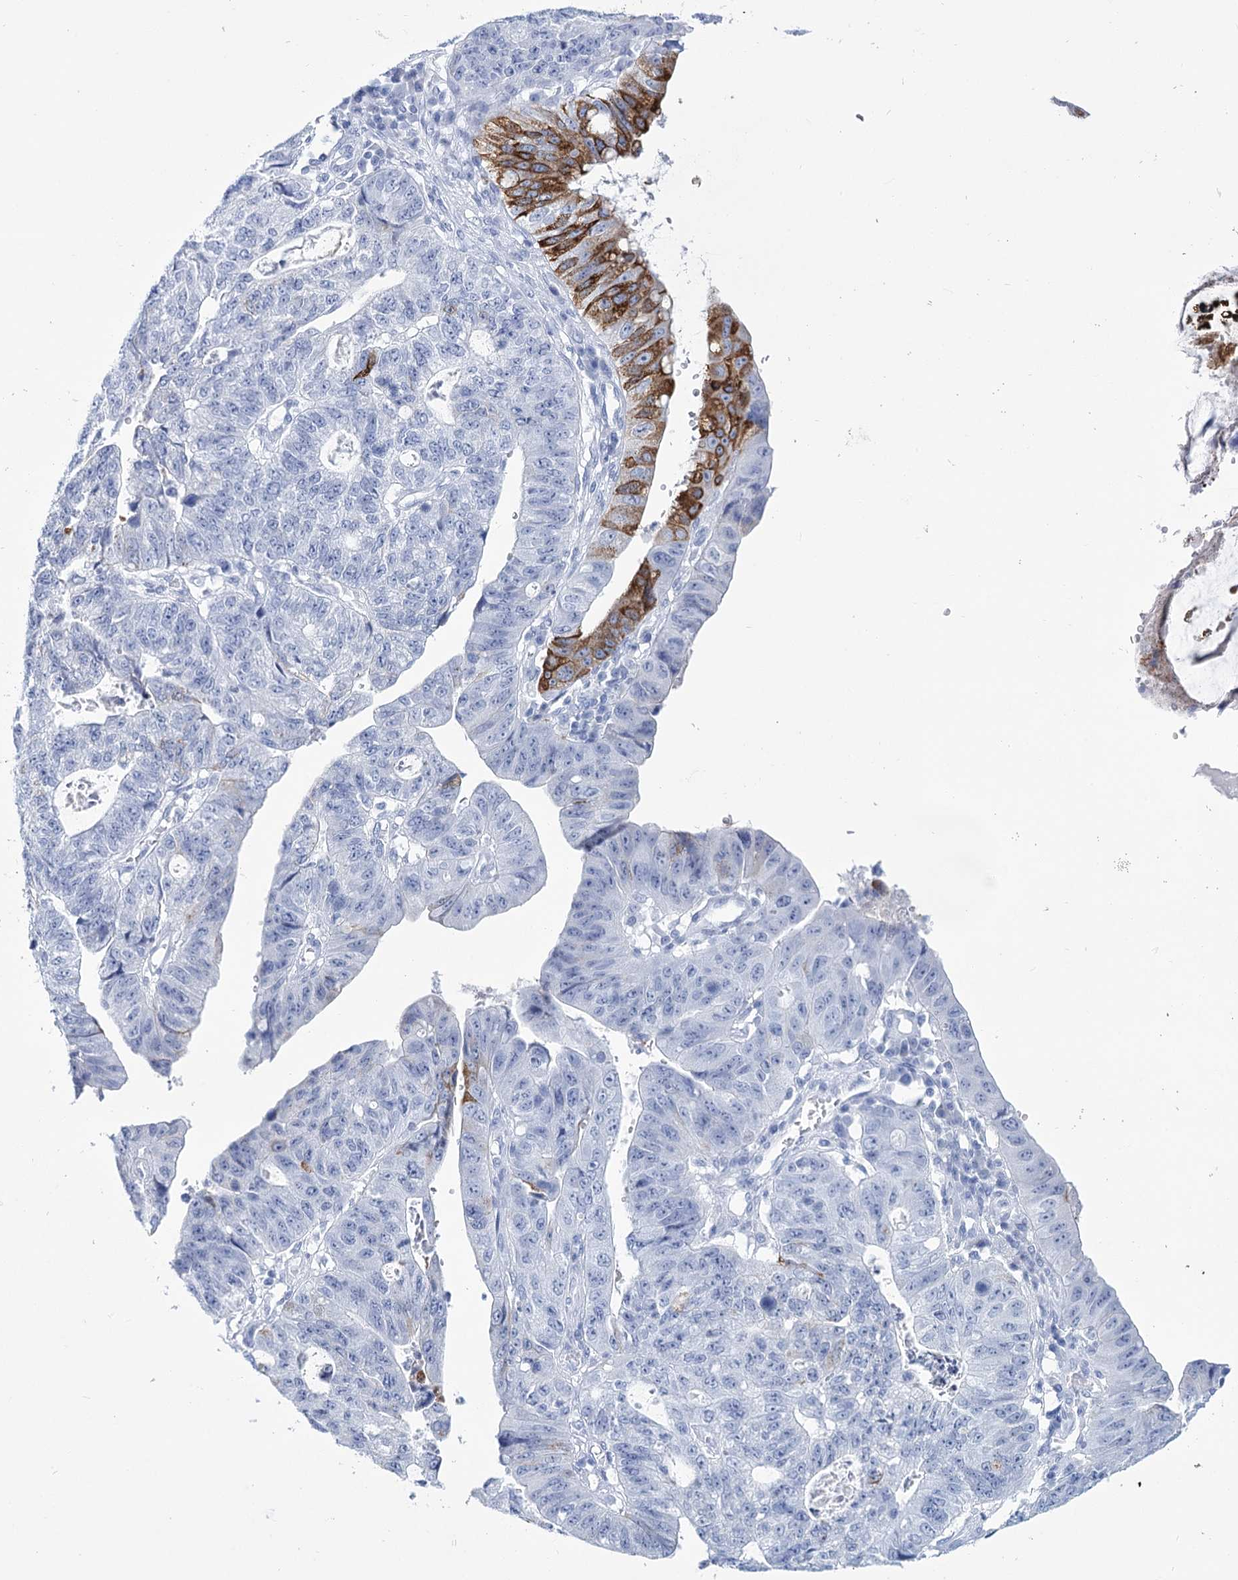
{"staining": {"intensity": "strong", "quantity": "<25%", "location": "cytoplasmic/membranous"}, "tissue": "stomach cancer", "cell_type": "Tumor cells", "image_type": "cancer", "snomed": [{"axis": "morphology", "description": "Adenocarcinoma, NOS"}, {"axis": "topography", "description": "Stomach"}], "caption": "Strong cytoplasmic/membranous staining is present in about <25% of tumor cells in stomach adenocarcinoma.", "gene": "RNF186", "patient": {"sex": "male", "age": 59}}